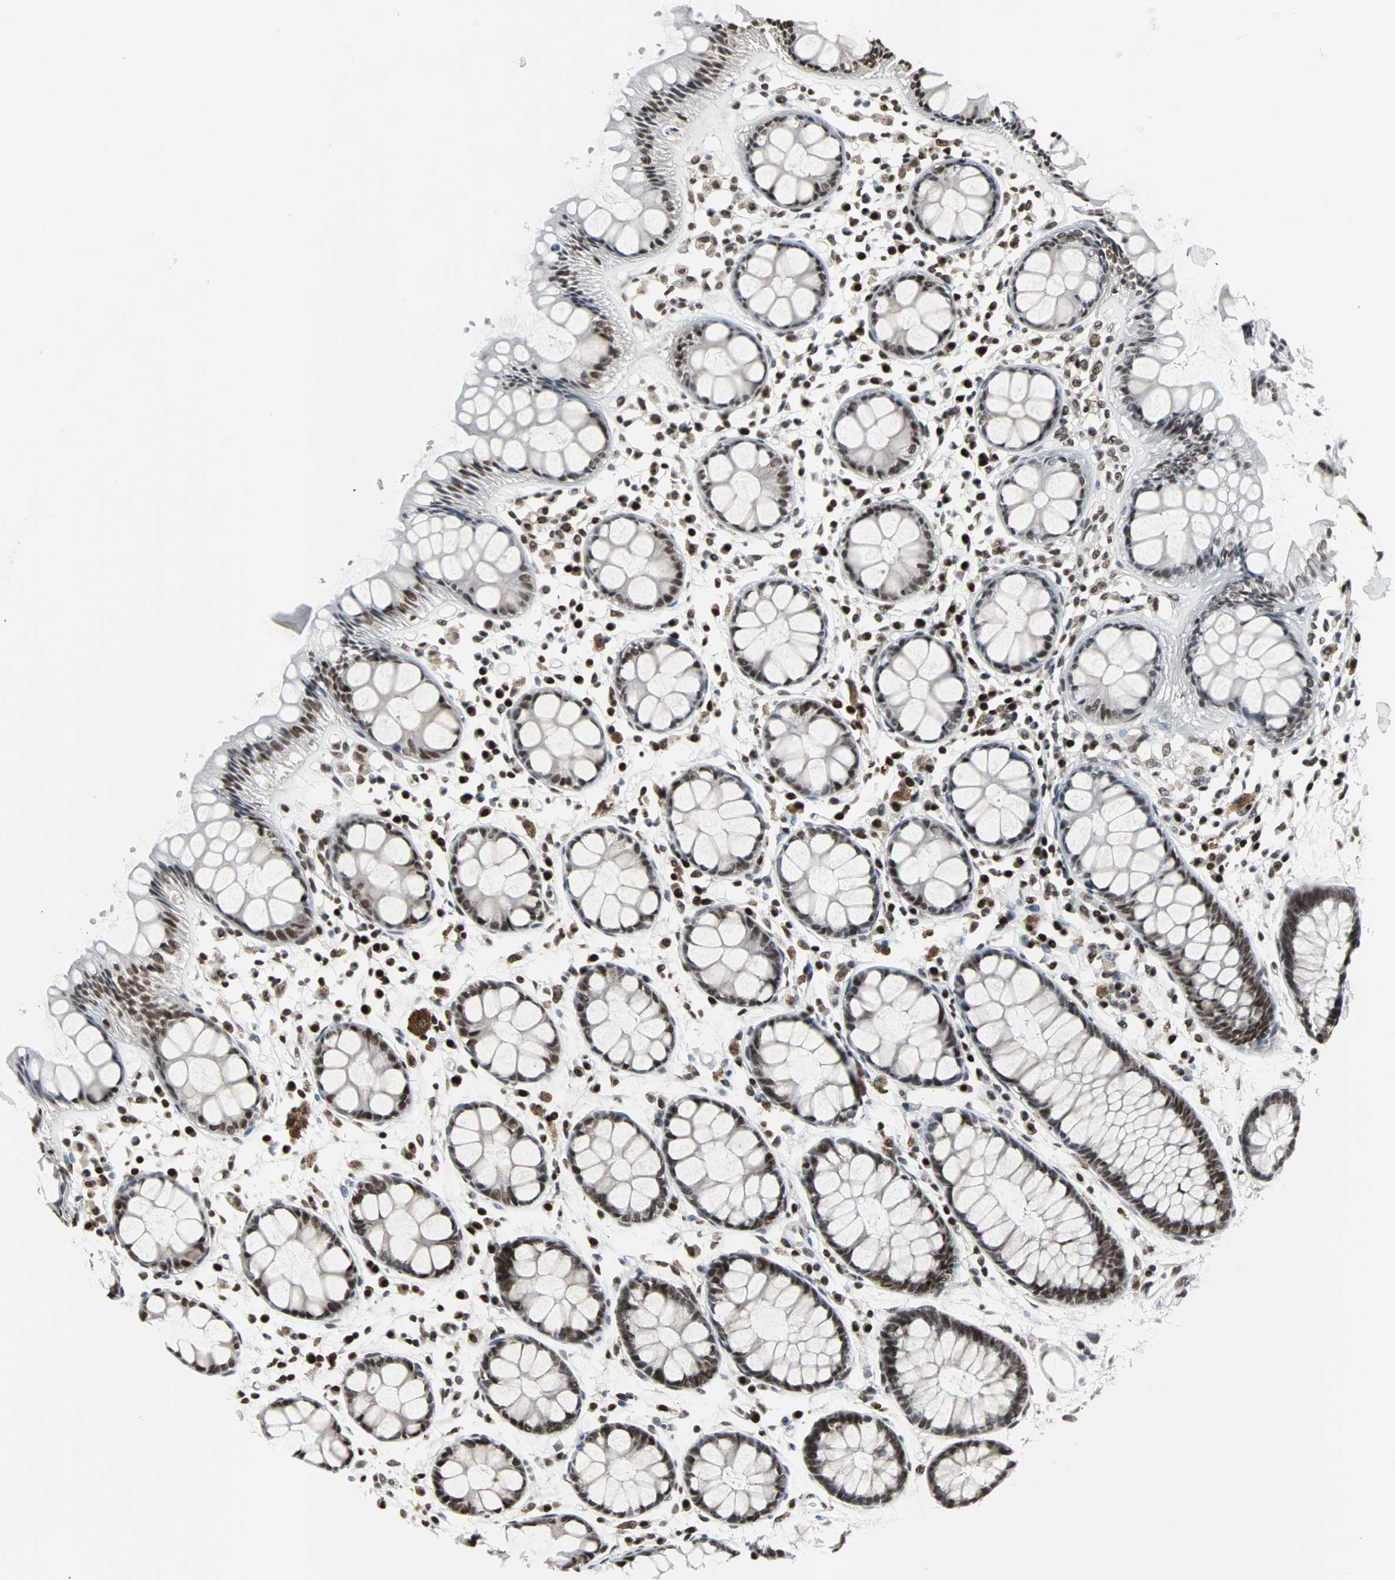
{"staining": {"intensity": "strong", "quantity": ">75%", "location": "nuclear"}, "tissue": "rectum", "cell_type": "Glandular cells", "image_type": "normal", "snomed": [{"axis": "morphology", "description": "Normal tissue, NOS"}, {"axis": "topography", "description": "Rectum"}], "caption": "Rectum stained for a protein reveals strong nuclear positivity in glandular cells. (Stains: DAB (3,3'-diaminobenzidine) in brown, nuclei in blue, Microscopy: brightfield microscopy at high magnification).", "gene": "PNKP", "patient": {"sex": "female", "age": 66}}